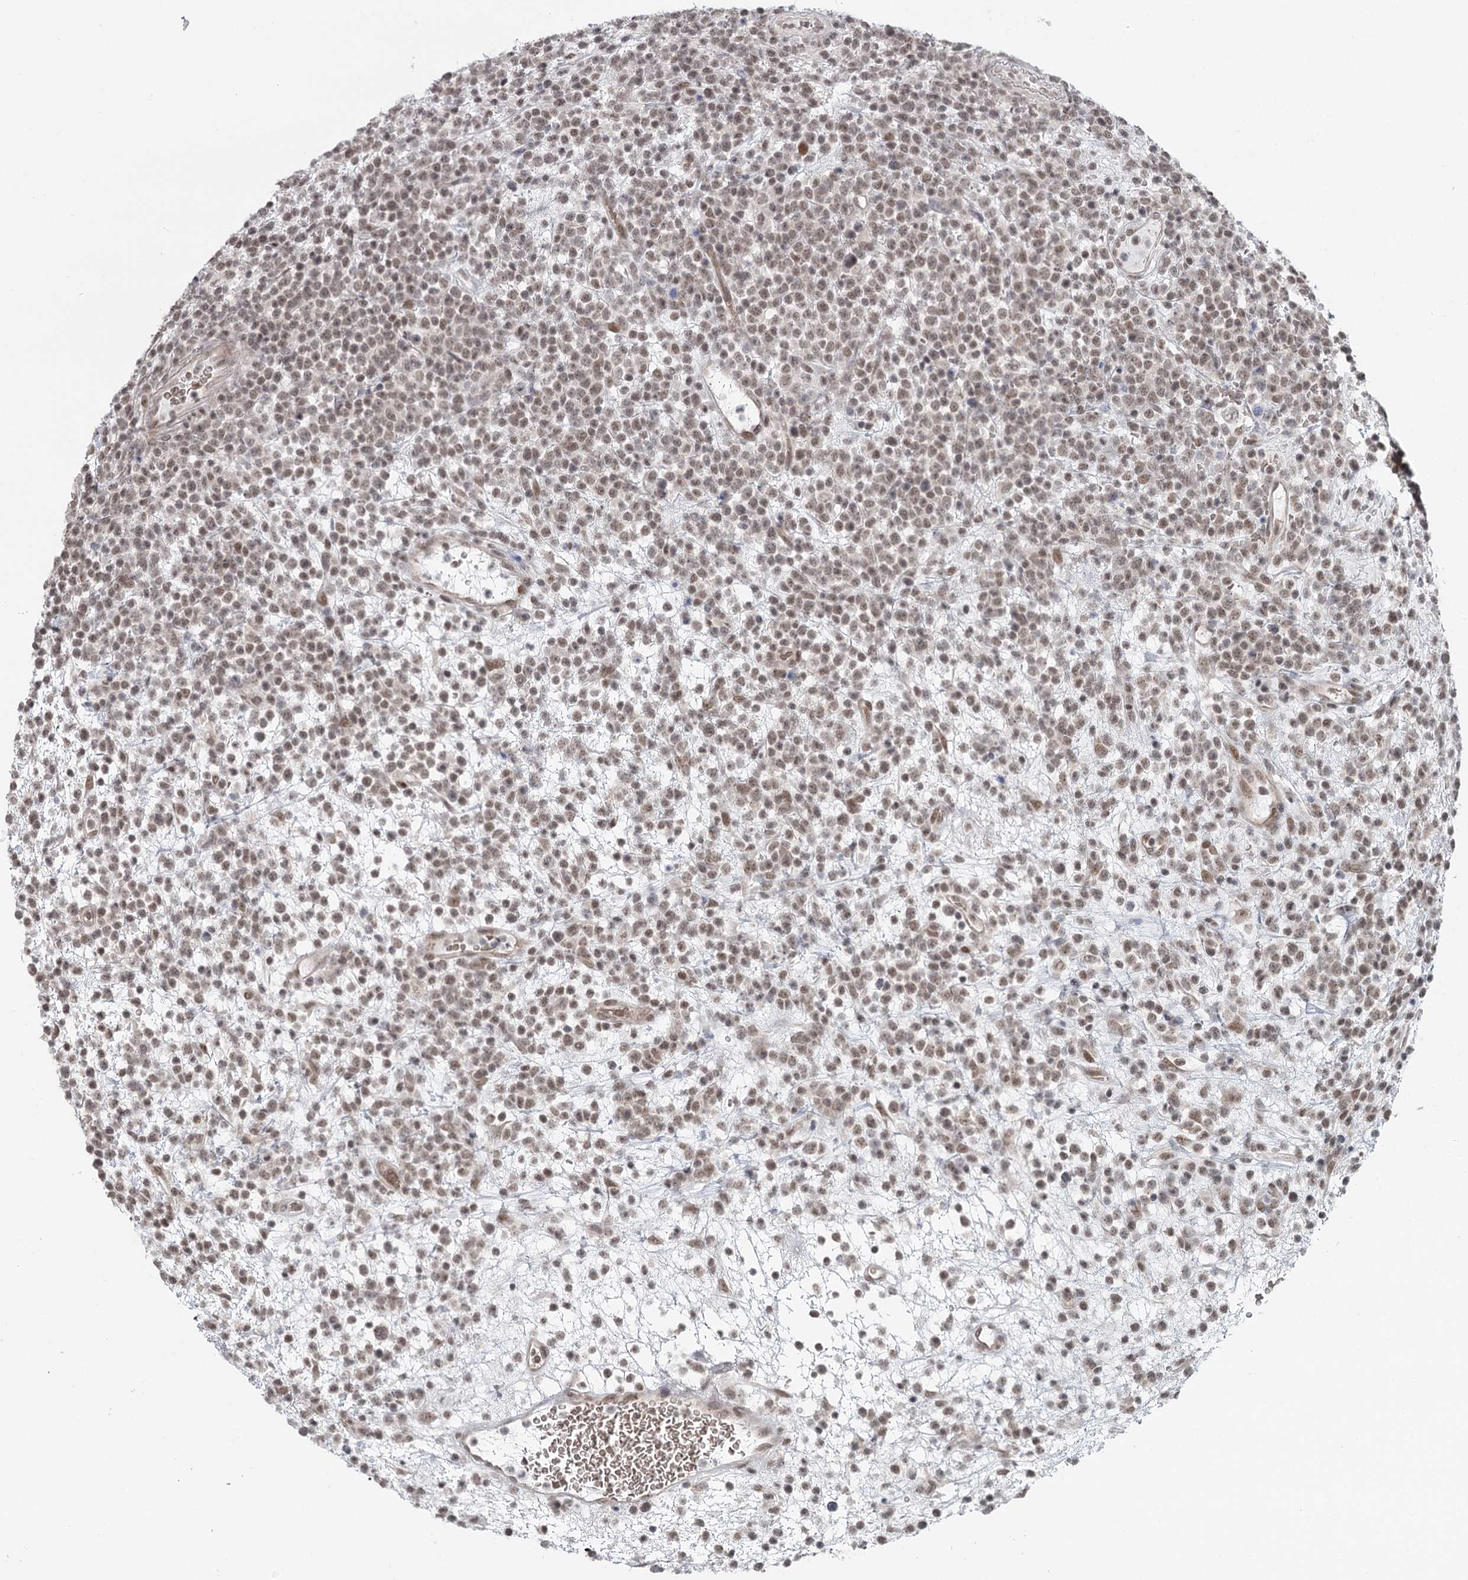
{"staining": {"intensity": "moderate", "quantity": ">75%", "location": "nuclear"}, "tissue": "lymphoma", "cell_type": "Tumor cells", "image_type": "cancer", "snomed": [{"axis": "morphology", "description": "Malignant lymphoma, non-Hodgkin's type, High grade"}, {"axis": "topography", "description": "Colon"}], "caption": "Tumor cells show medium levels of moderate nuclear staining in about >75% of cells in malignant lymphoma, non-Hodgkin's type (high-grade).", "gene": "FAM13C", "patient": {"sex": "female", "age": 53}}